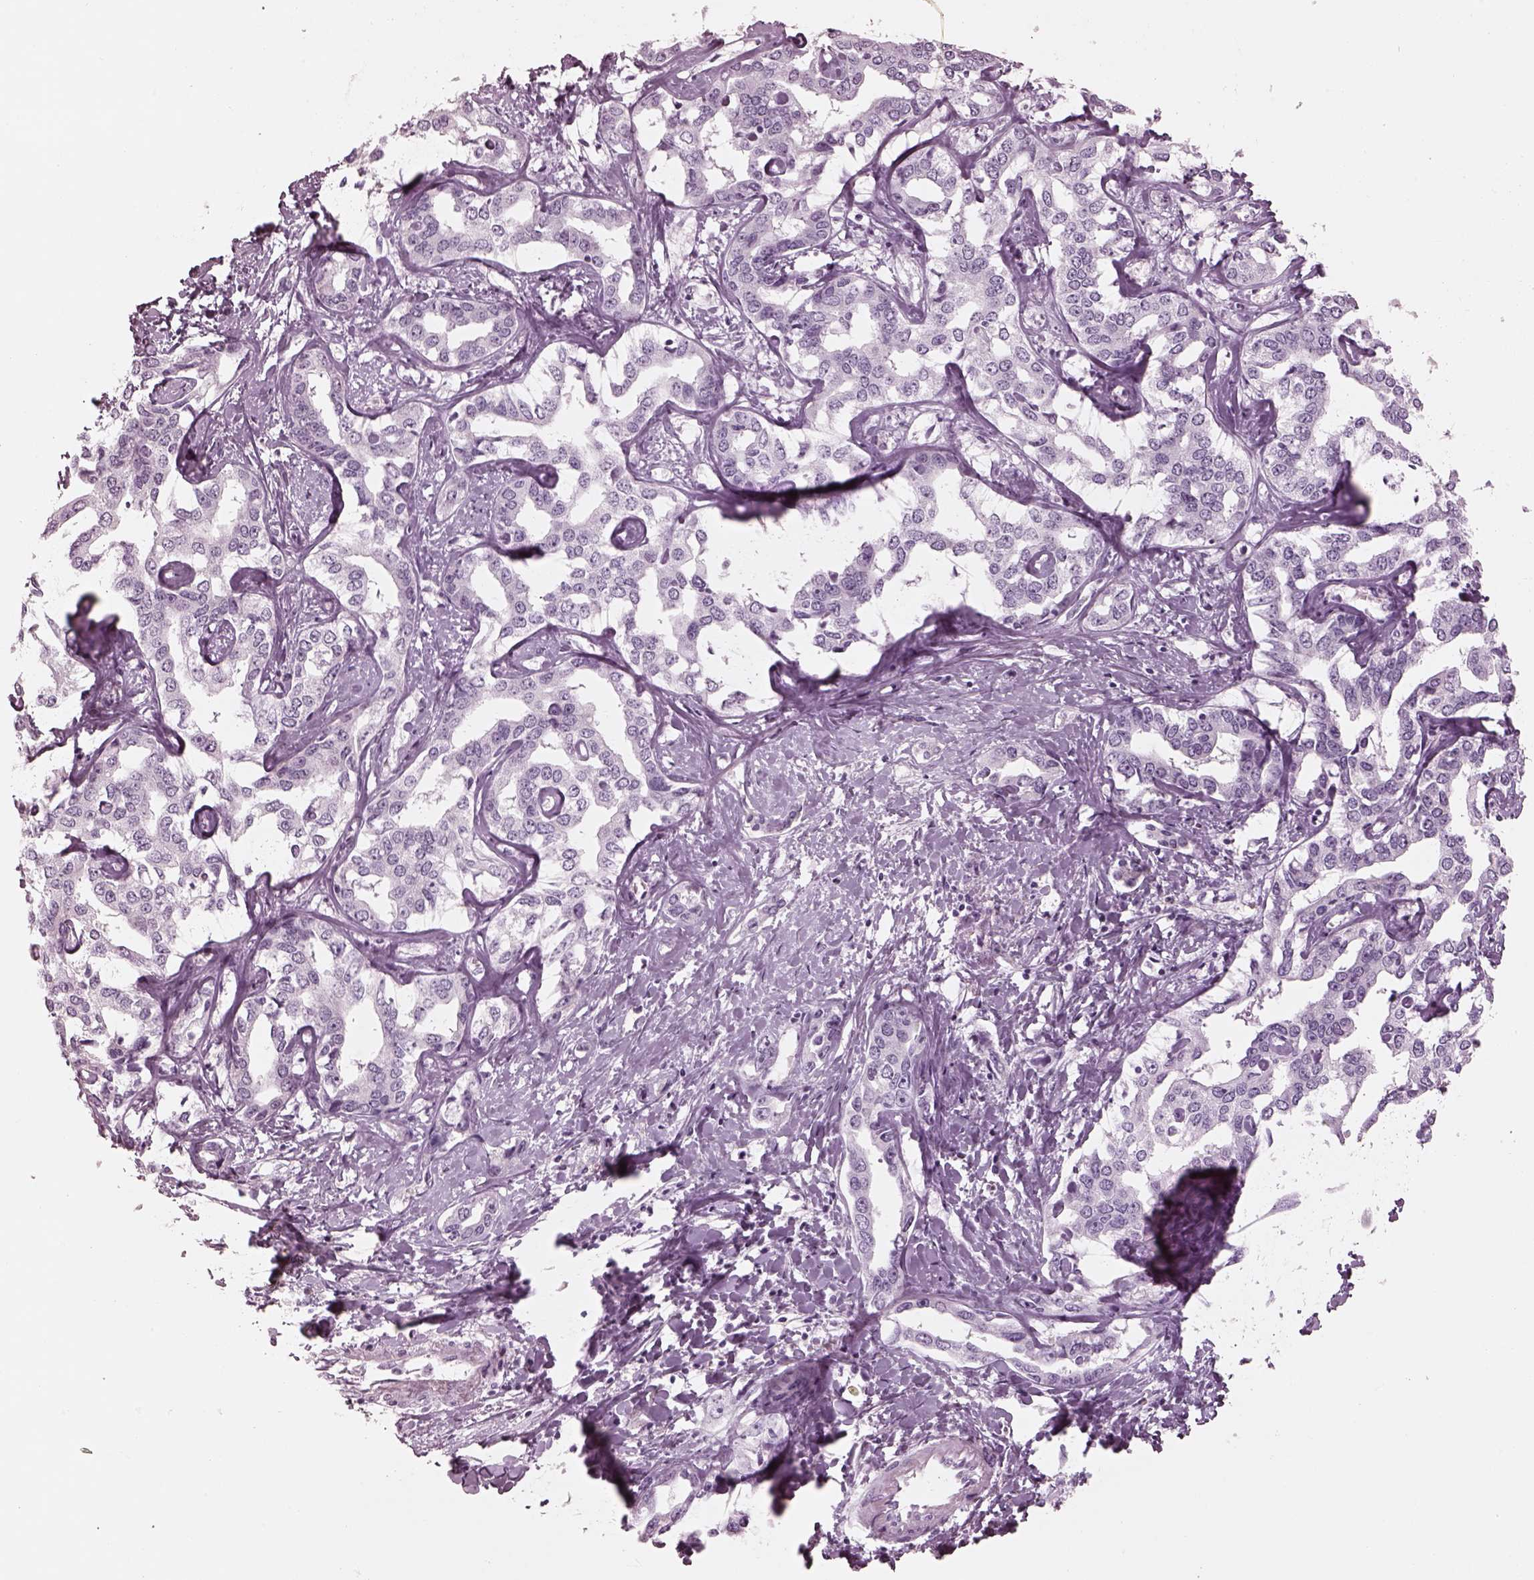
{"staining": {"intensity": "negative", "quantity": "none", "location": "none"}, "tissue": "liver cancer", "cell_type": "Tumor cells", "image_type": "cancer", "snomed": [{"axis": "morphology", "description": "Cholangiocarcinoma"}, {"axis": "topography", "description": "Liver"}], "caption": "Immunohistochemical staining of cholangiocarcinoma (liver) reveals no significant staining in tumor cells.", "gene": "OPN4", "patient": {"sex": "male", "age": 59}}